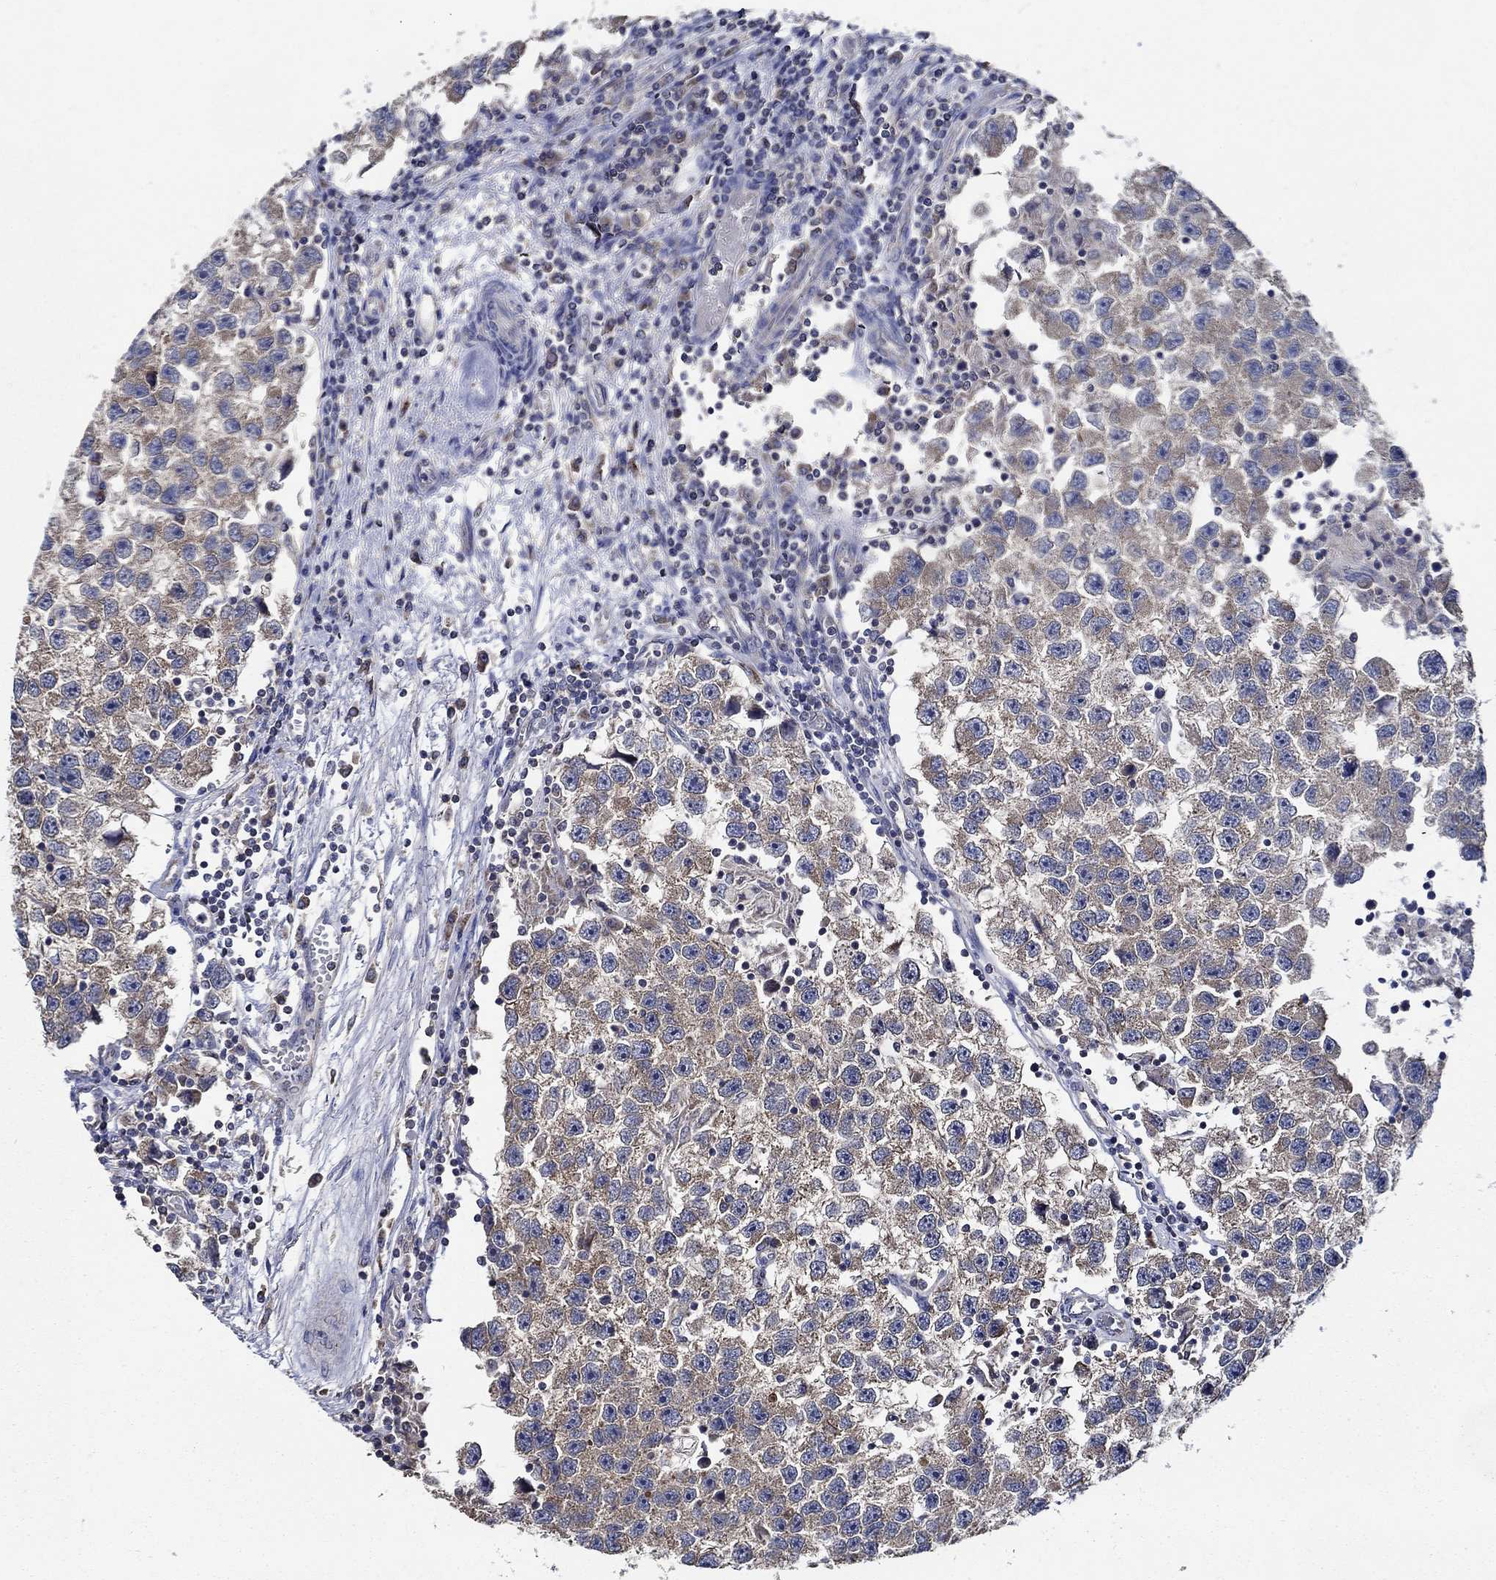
{"staining": {"intensity": "moderate", "quantity": ">75%", "location": "cytoplasmic/membranous"}, "tissue": "testis cancer", "cell_type": "Tumor cells", "image_type": "cancer", "snomed": [{"axis": "morphology", "description": "Seminoma, NOS"}, {"axis": "topography", "description": "Testis"}], "caption": "Protein staining displays moderate cytoplasmic/membranous expression in about >75% of tumor cells in testis cancer (seminoma).", "gene": "WDR53", "patient": {"sex": "male", "age": 26}}